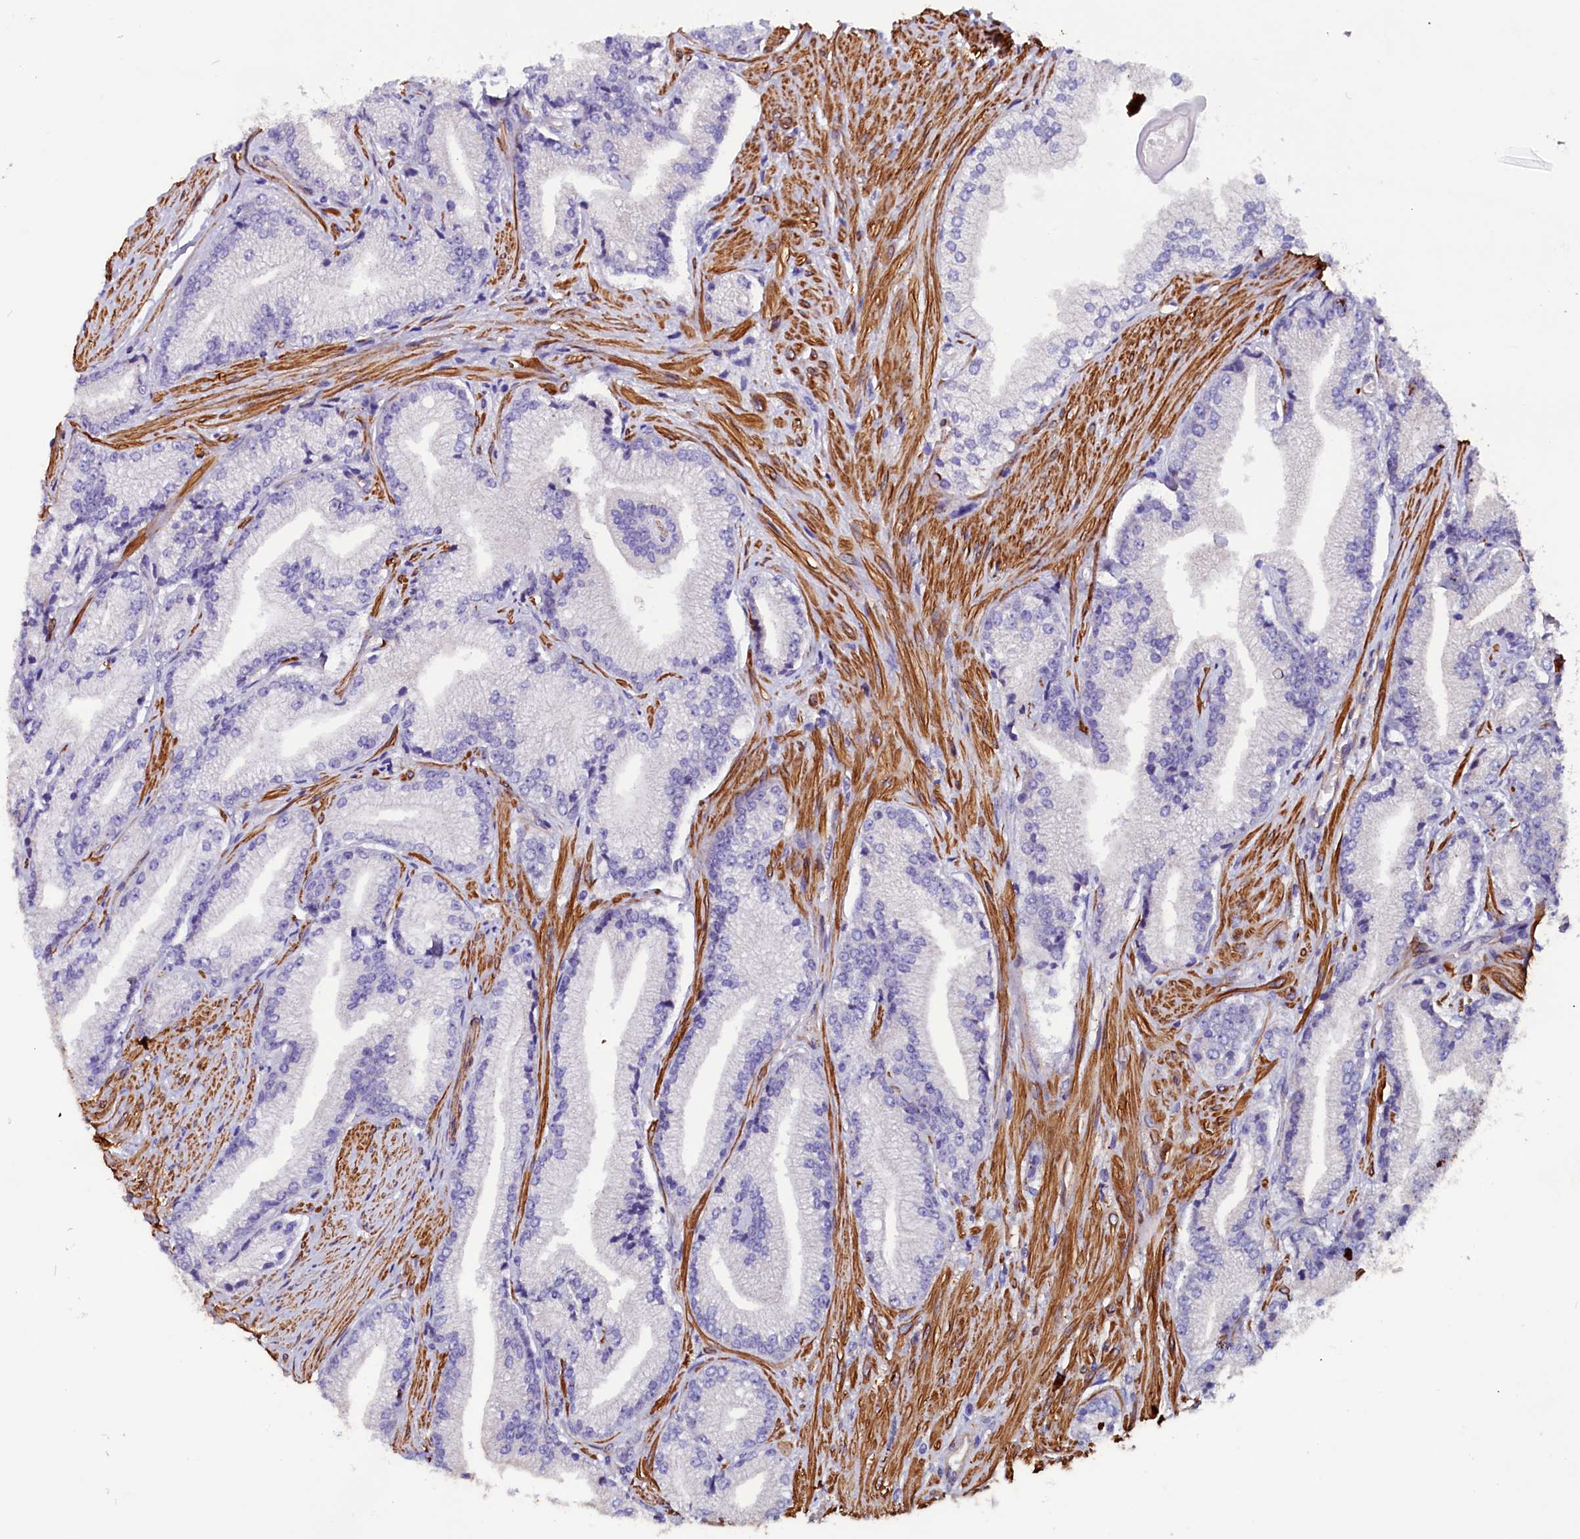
{"staining": {"intensity": "negative", "quantity": "none", "location": "none"}, "tissue": "prostate cancer", "cell_type": "Tumor cells", "image_type": "cancer", "snomed": [{"axis": "morphology", "description": "Adenocarcinoma, High grade"}, {"axis": "topography", "description": "Prostate"}], "caption": "DAB (3,3'-diaminobenzidine) immunohistochemical staining of prostate high-grade adenocarcinoma exhibits no significant staining in tumor cells.", "gene": "ZNF749", "patient": {"sex": "male", "age": 67}}